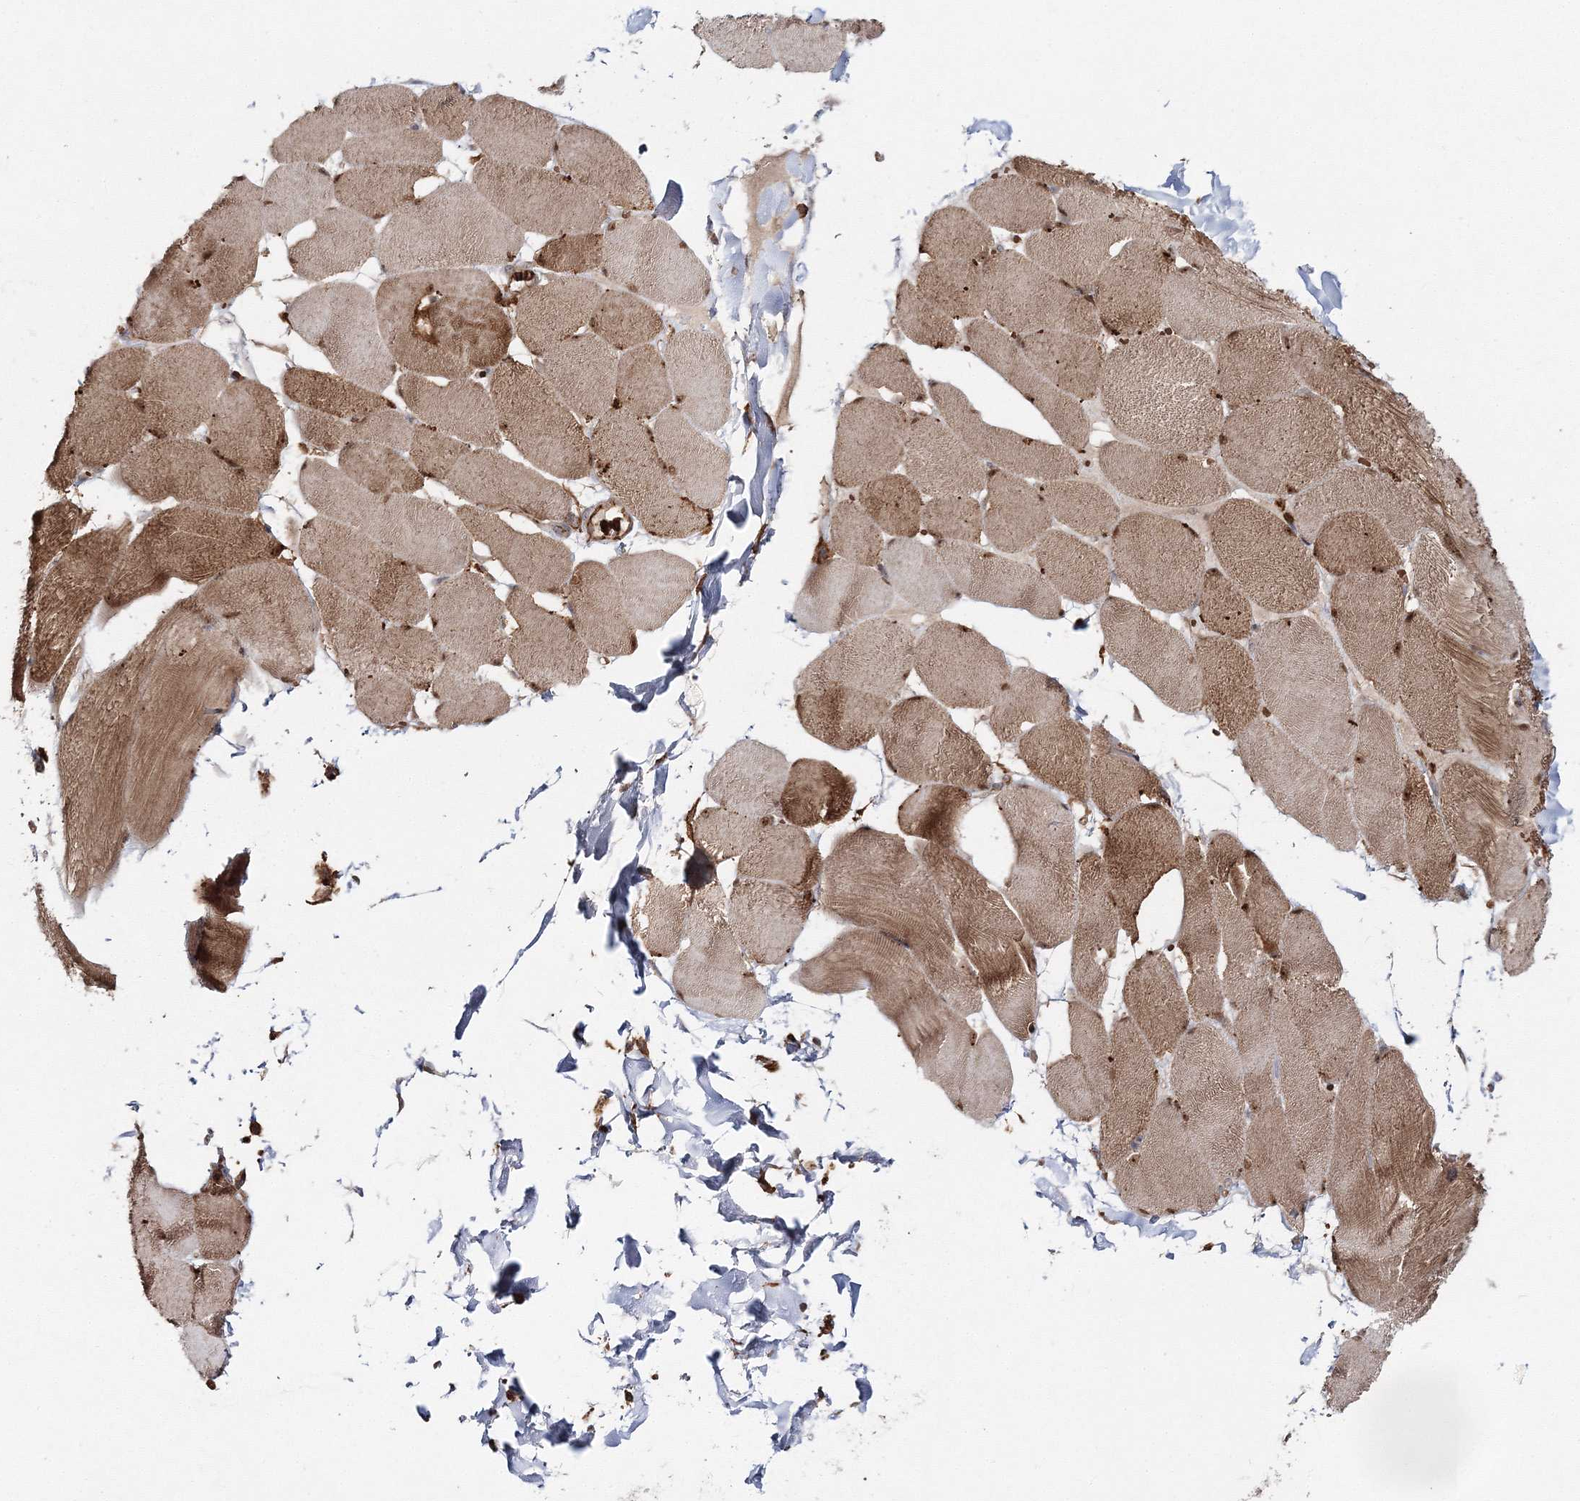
{"staining": {"intensity": "moderate", "quantity": ">75%", "location": "cytoplasmic/membranous,nuclear"}, "tissue": "skeletal muscle", "cell_type": "Myocytes", "image_type": "normal", "snomed": [{"axis": "morphology", "description": "Normal tissue, NOS"}, {"axis": "topography", "description": "Skin"}, {"axis": "topography", "description": "Skeletal muscle"}], "caption": "Protein staining reveals moderate cytoplasmic/membranous,nuclear expression in about >75% of myocytes in unremarkable skeletal muscle.", "gene": "PCBD2", "patient": {"sex": "male", "age": 83}}